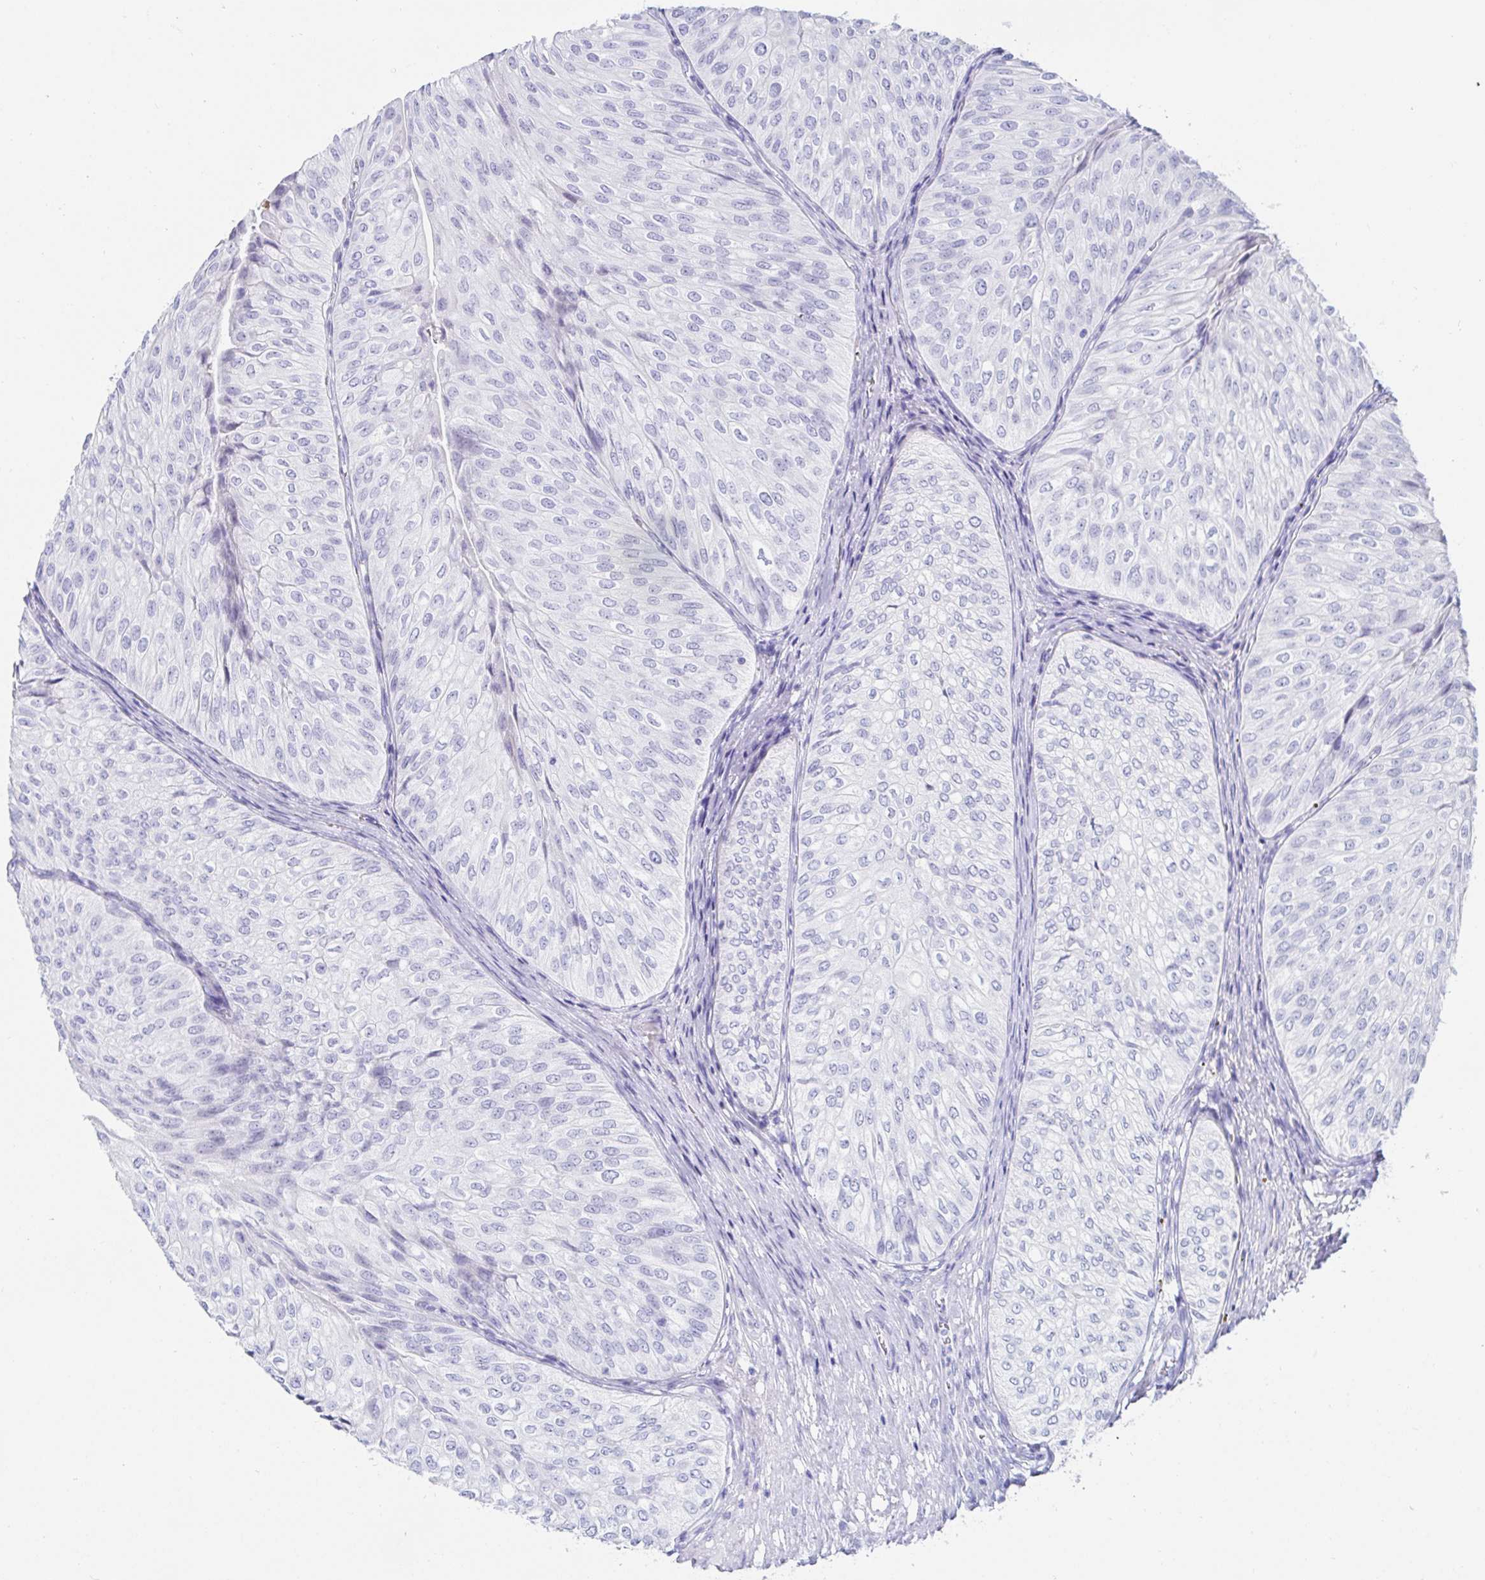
{"staining": {"intensity": "negative", "quantity": "none", "location": "none"}, "tissue": "urothelial cancer", "cell_type": "Tumor cells", "image_type": "cancer", "snomed": [{"axis": "morphology", "description": "Urothelial carcinoma, NOS"}, {"axis": "topography", "description": "Urinary bladder"}], "caption": "There is no significant staining in tumor cells of urothelial cancer.", "gene": "C4orf17", "patient": {"sex": "male", "age": 62}}